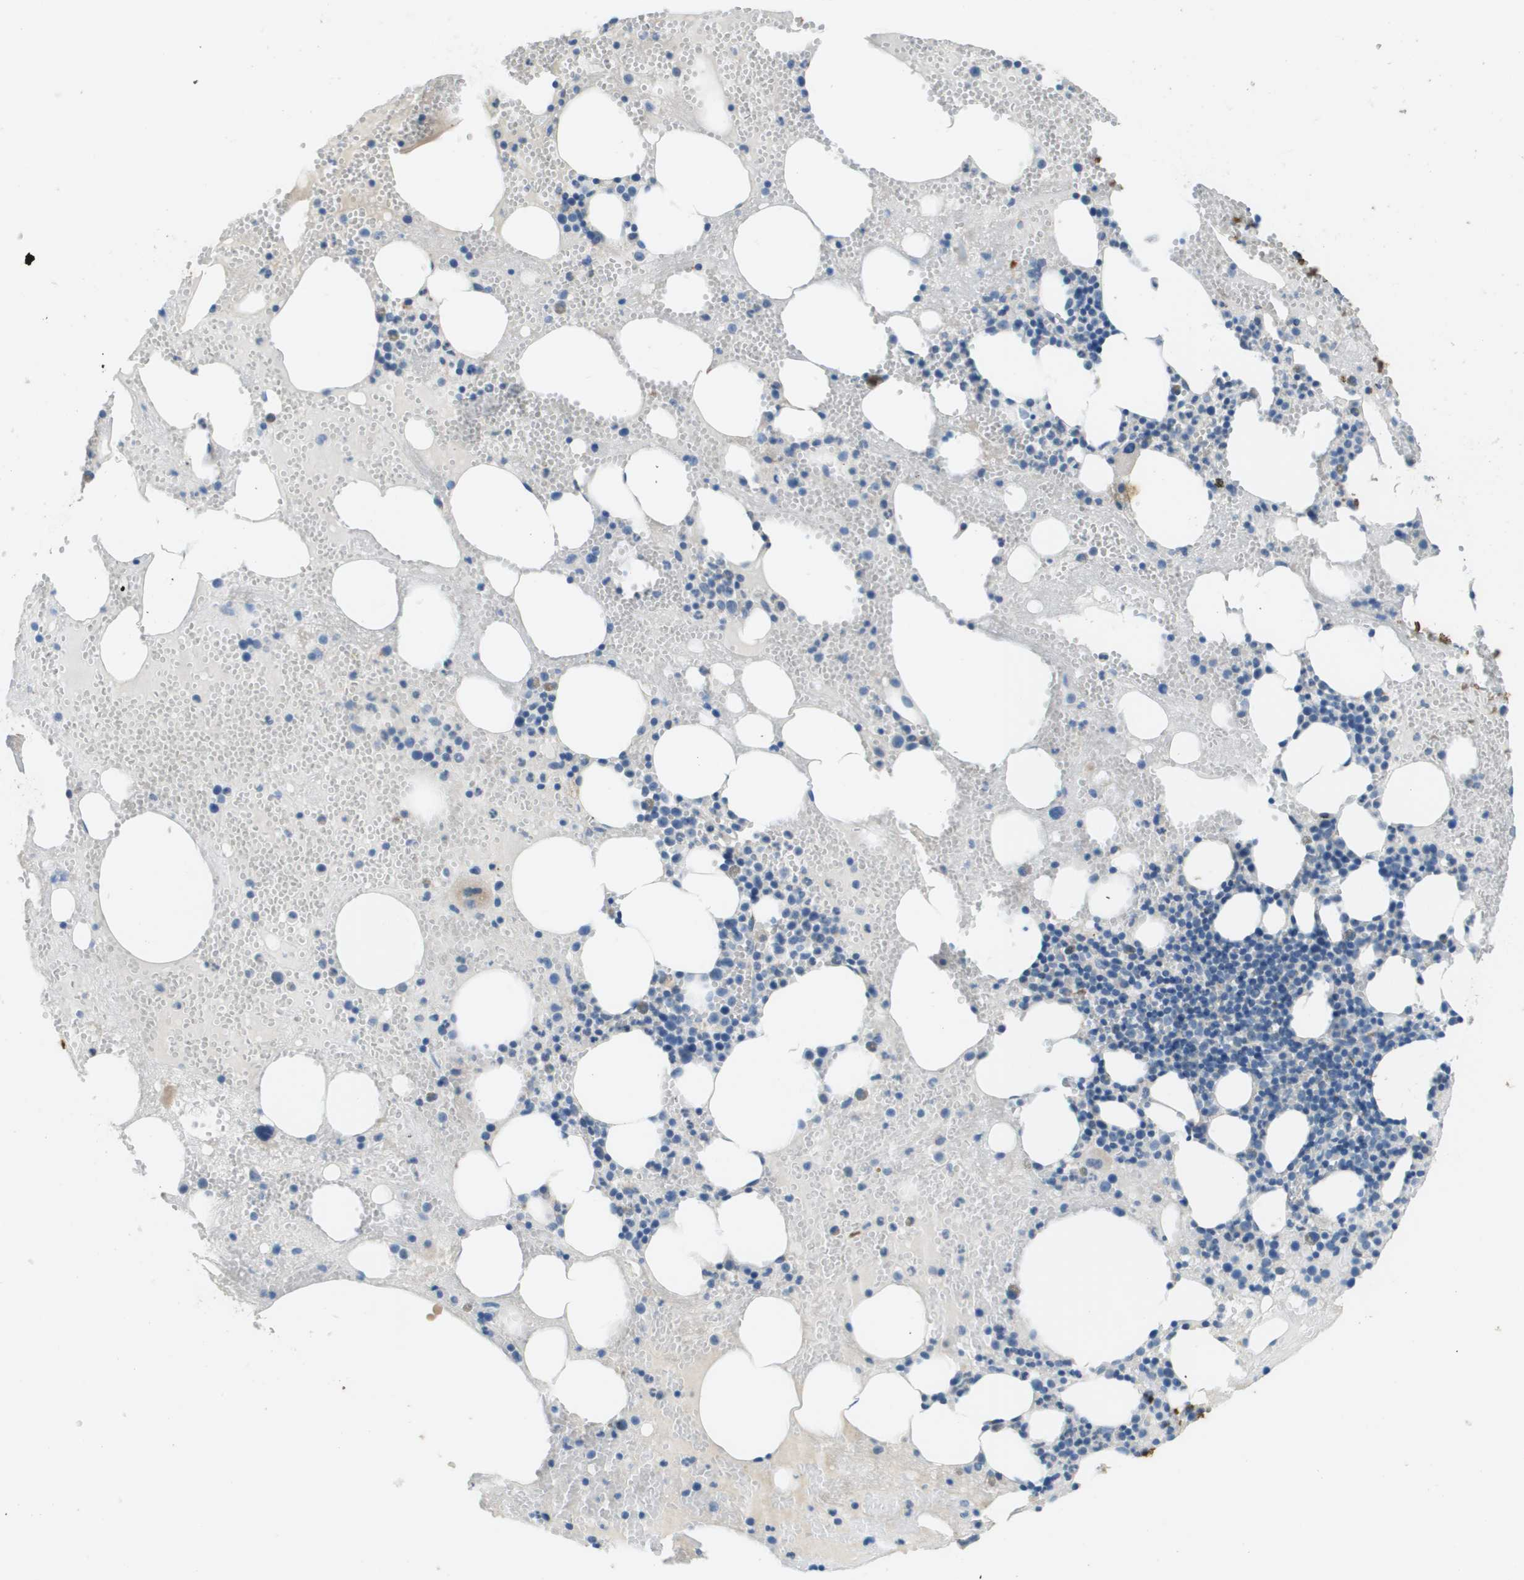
{"staining": {"intensity": "negative", "quantity": "none", "location": "none"}, "tissue": "bone marrow", "cell_type": "Hematopoietic cells", "image_type": "normal", "snomed": [{"axis": "morphology", "description": "Normal tissue, NOS"}, {"axis": "morphology", "description": "Inflammation, NOS"}, {"axis": "topography", "description": "Bone marrow"}], "caption": "Immunohistochemistry histopathology image of normal bone marrow: human bone marrow stained with DAB exhibits no significant protein staining in hematopoietic cells. (Stains: DAB immunohistochemistry (IHC) with hematoxylin counter stain, Microscopy: brightfield microscopy at high magnification).", "gene": "DCN", "patient": {"sex": "female", "age": 78}}